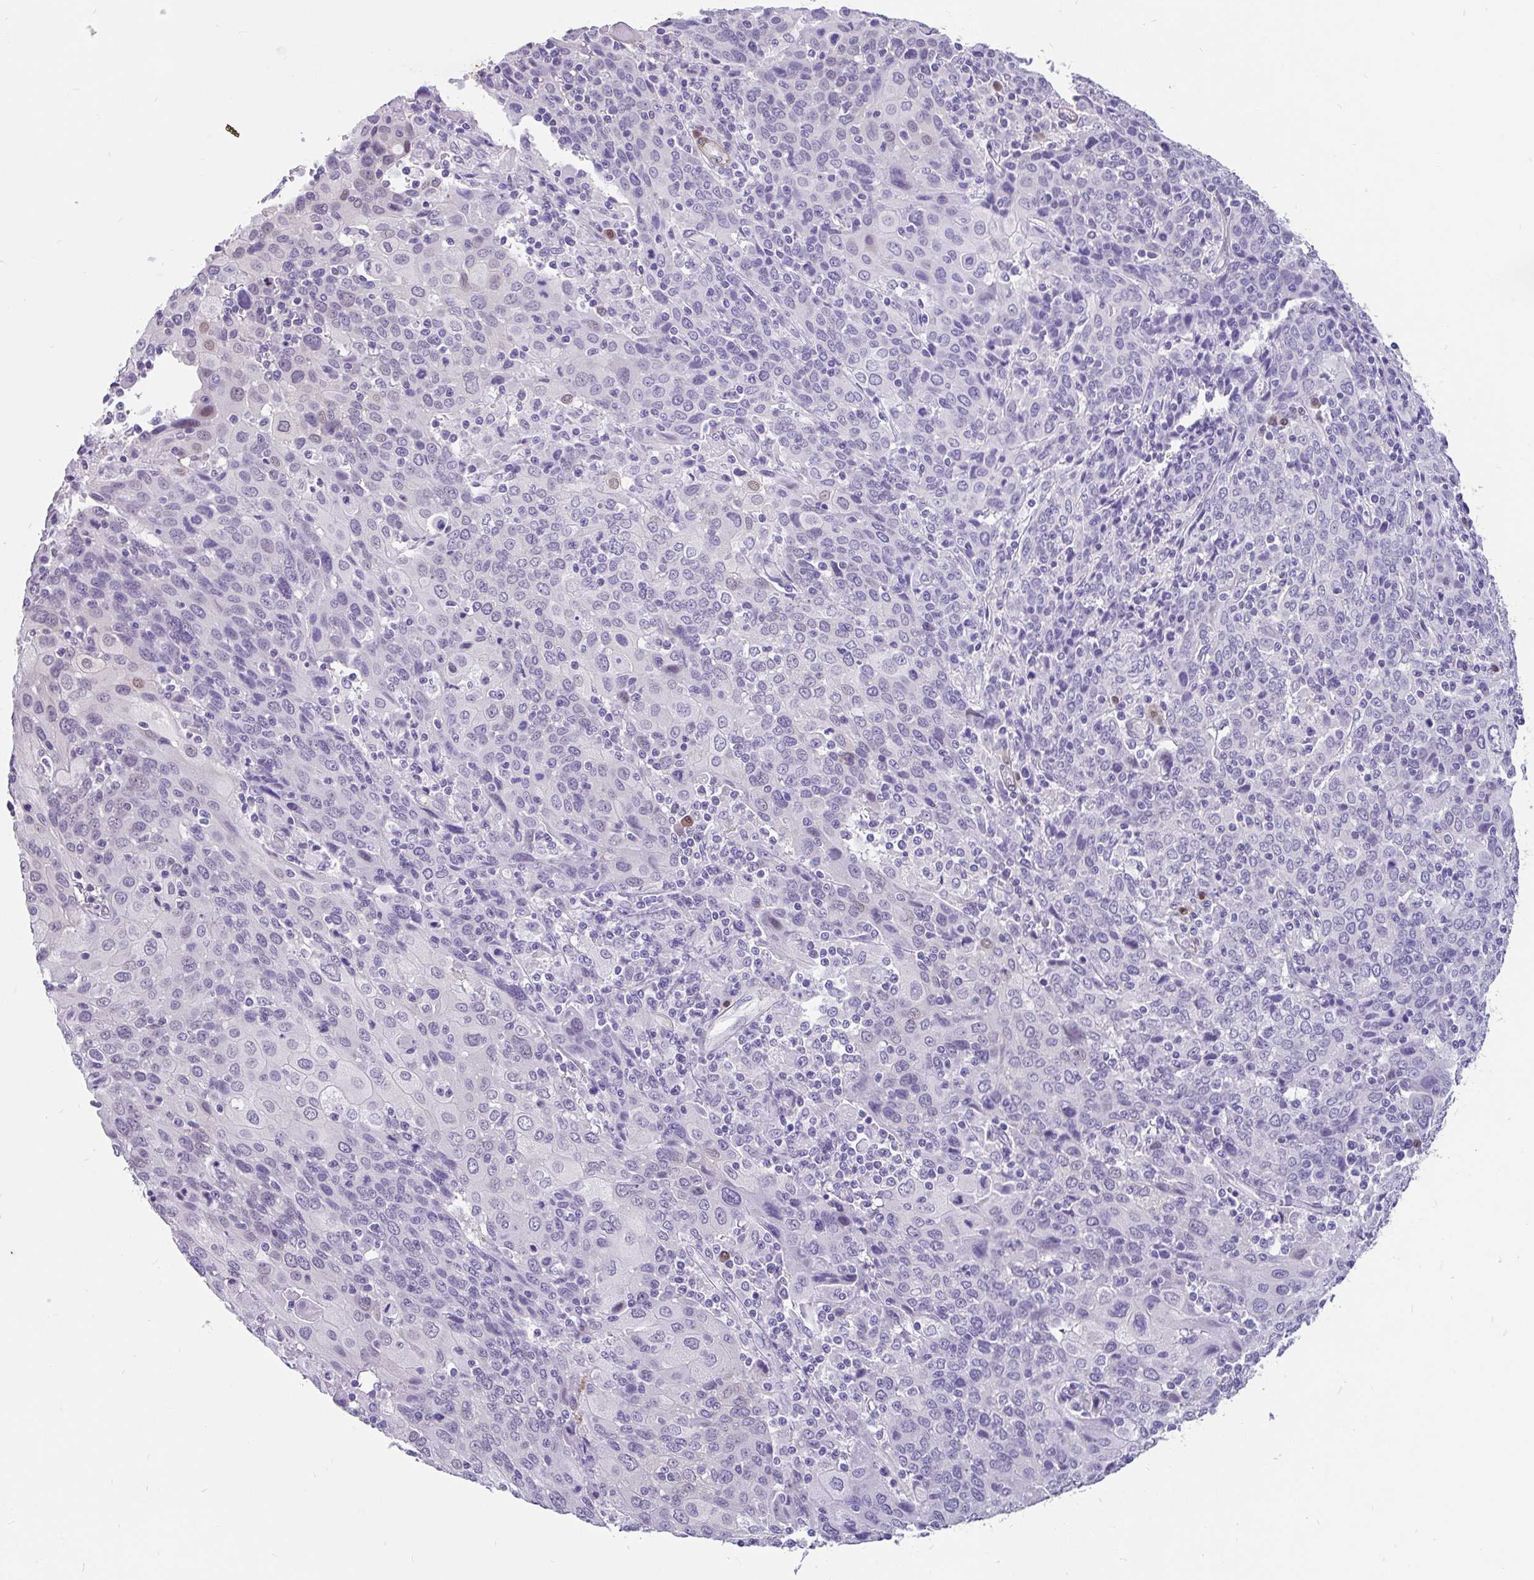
{"staining": {"intensity": "negative", "quantity": "none", "location": "none"}, "tissue": "cervical cancer", "cell_type": "Tumor cells", "image_type": "cancer", "snomed": [{"axis": "morphology", "description": "Squamous cell carcinoma, NOS"}, {"axis": "topography", "description": "Cervix"}], "caption": "Photomicrograph shows no protein staining in tumor cells of cervical squamous cell carcinoma tissue.", "gene": "EML5", "patient": {"sex": "female", "age": 67}}